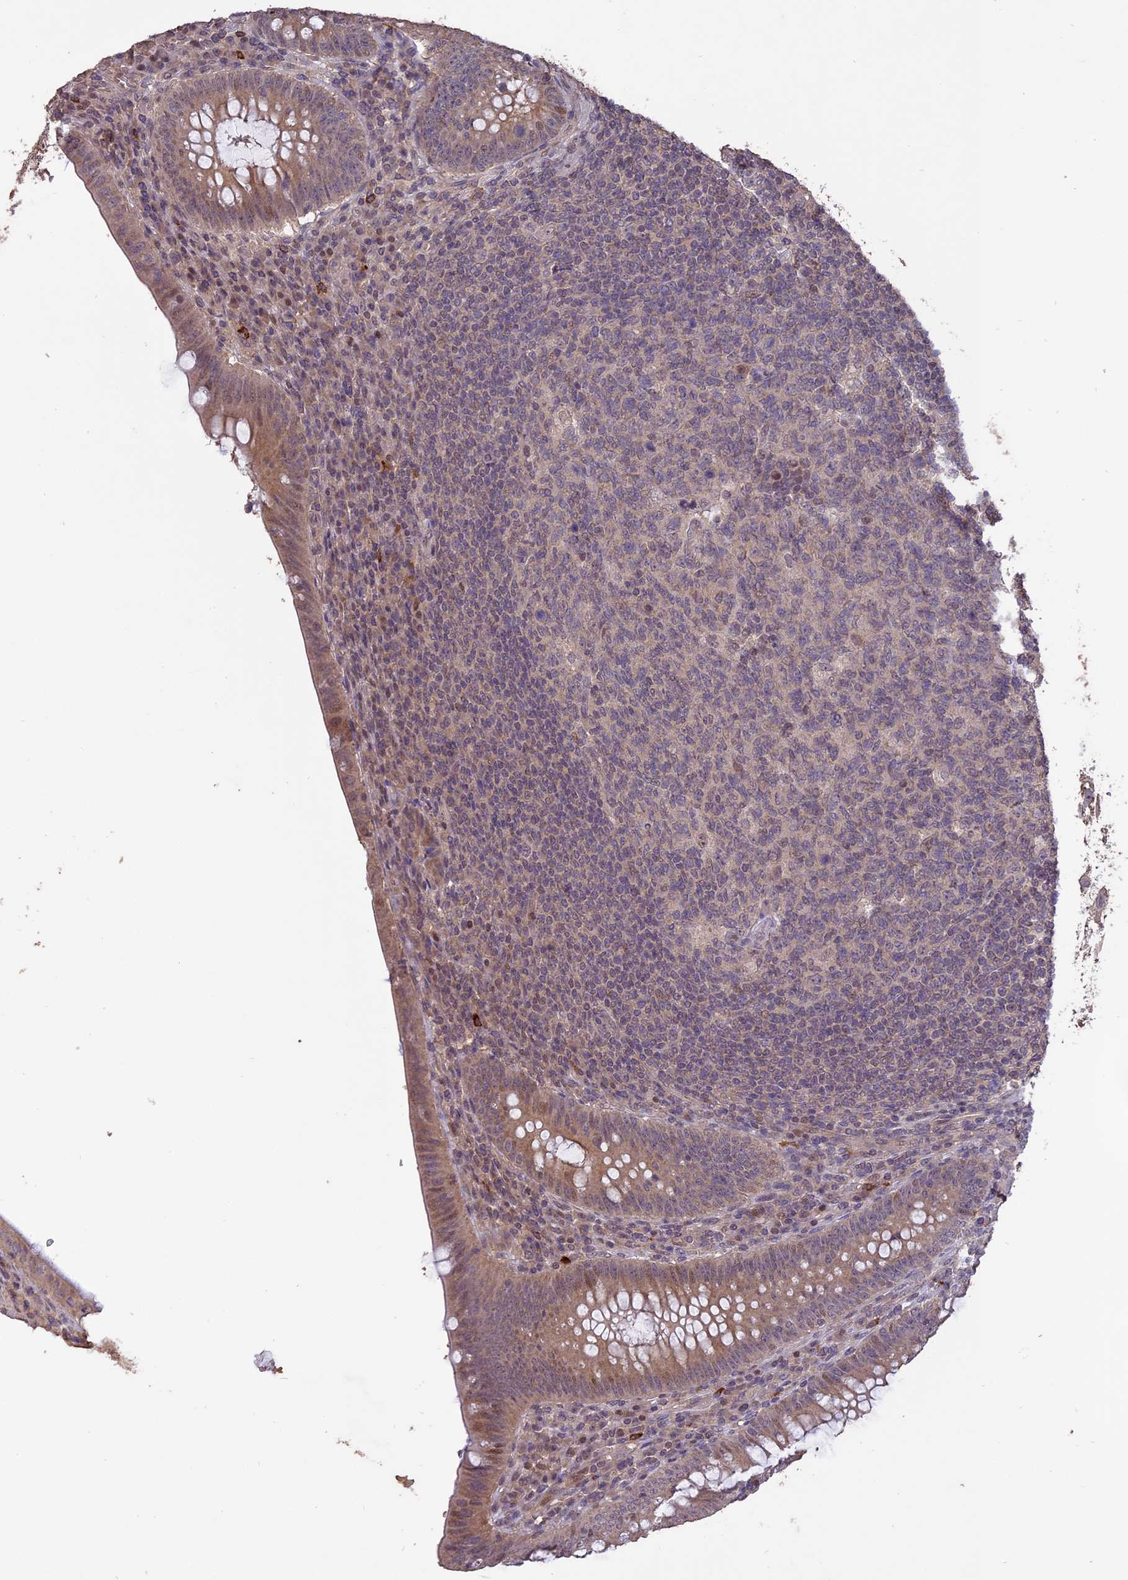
{"staining": {"intensity": "moderate", "quantity": "25%-75%", "location": "cytoplasmic/membranous"}, "tissue": "appendix", "cell_type": "Glandular cells", "image_type": "normal", "snomed": [{"axis": "morphology", "description": "Normal tissue, NOS"}, {"axis": "topography", "description": "Appendix"}], "caption": "An immunohistochemistry histopathology image of benign tissue is shown. Protein staining in brown highlights moderate cytoplasmic/membranous positivity in appendix within glandular cells.", "gene": "TIGD7", "patient": {"sex": "male", "age": 78}}